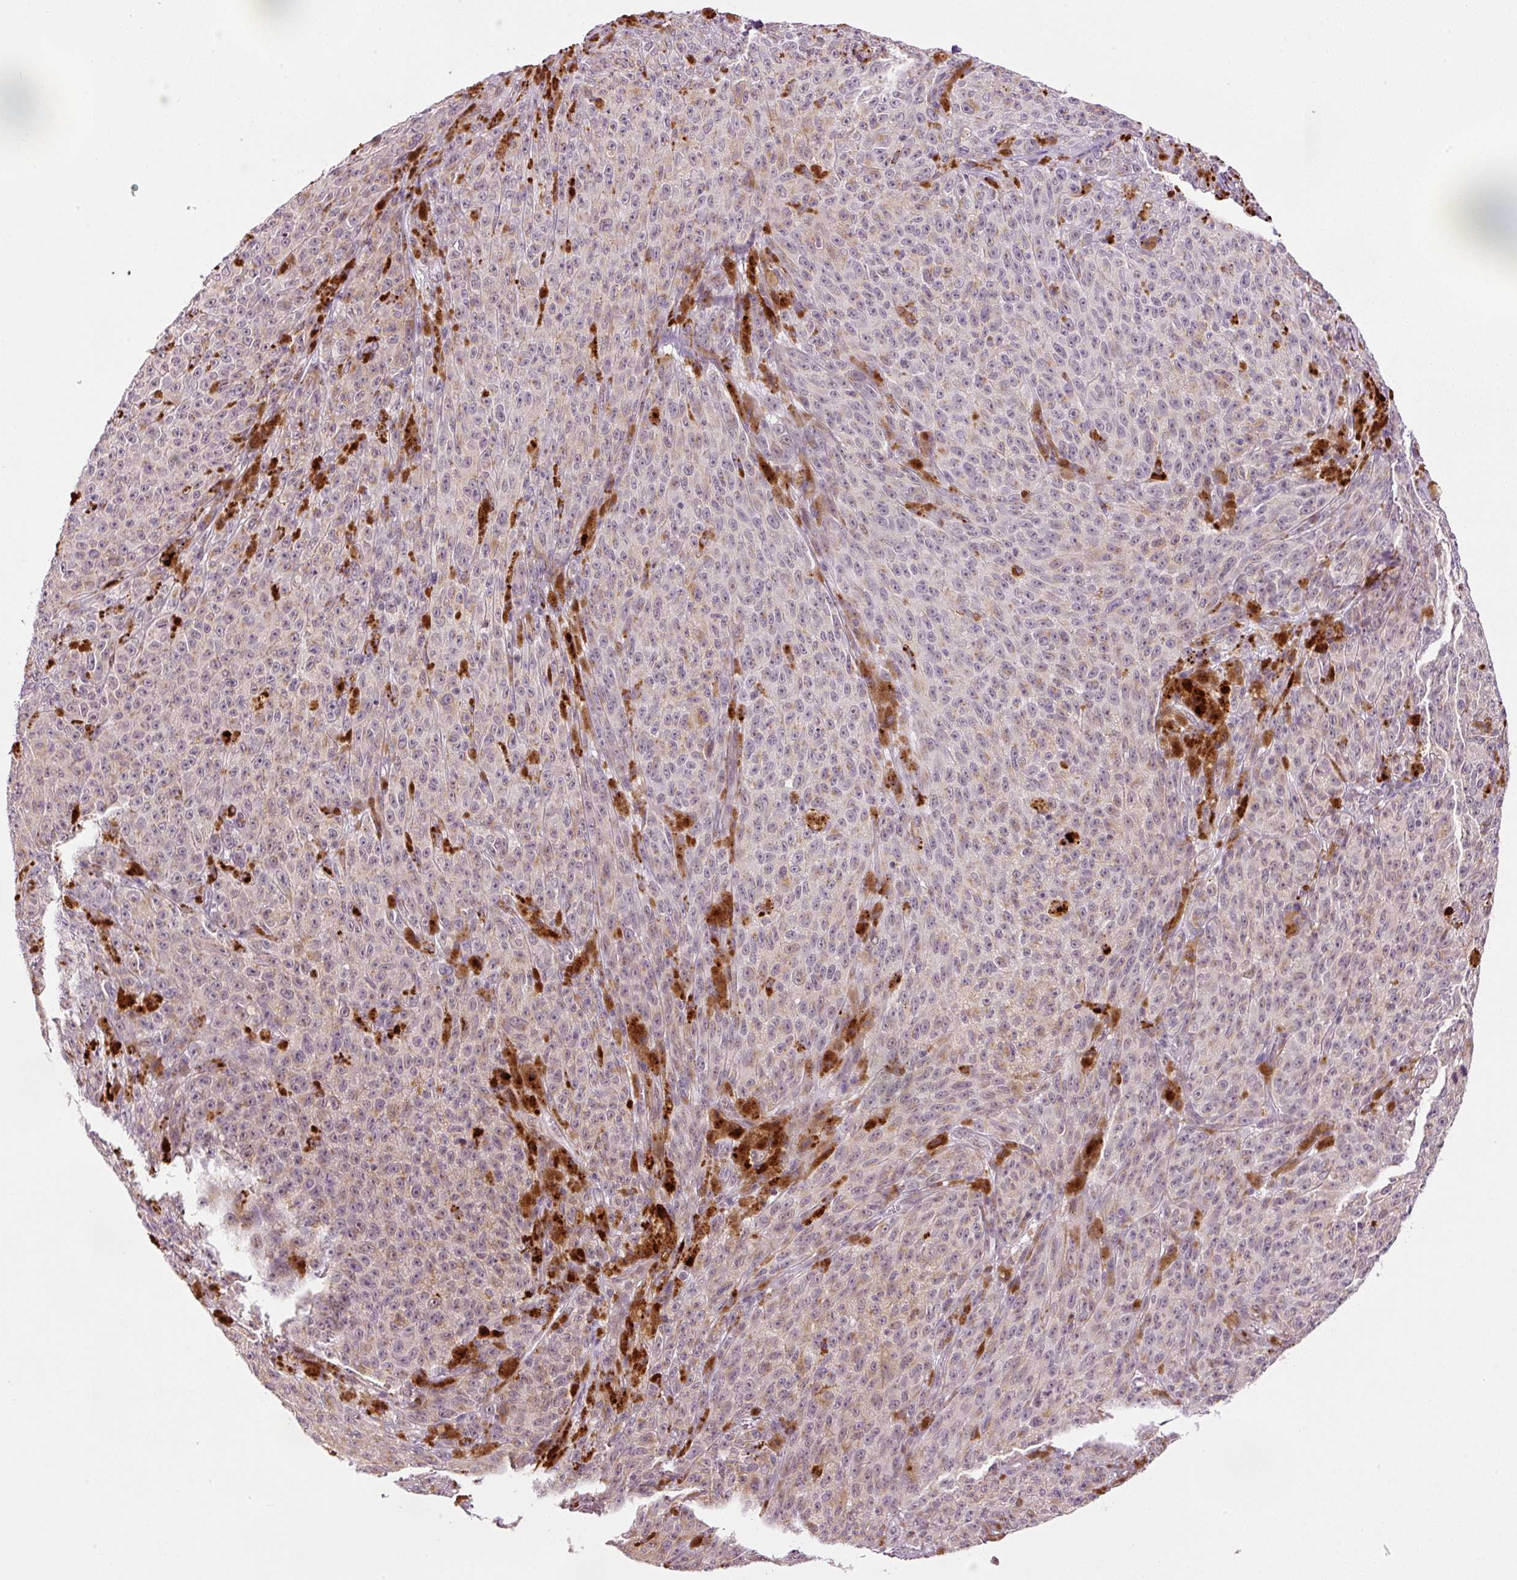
{"staining": {"intensity": "weak", "quantity": "<25%", "location": "cytoplasmic/membranous"}, "tissue": "melanoma", "cell_type": "Tumor cells", "image_type": "cancer", "snomed": [{"axis": "morphology", "description": "Malignant melanoma, NOS"}, {"axis": "topography", "description": "Skin"}], "caption": "A histopathology image of malignant melanoma stained for a protein demonstrates no brown staining in tumor cells.", "gene": "ZNF639", "patient": {"sex": "female", "age": 82}}